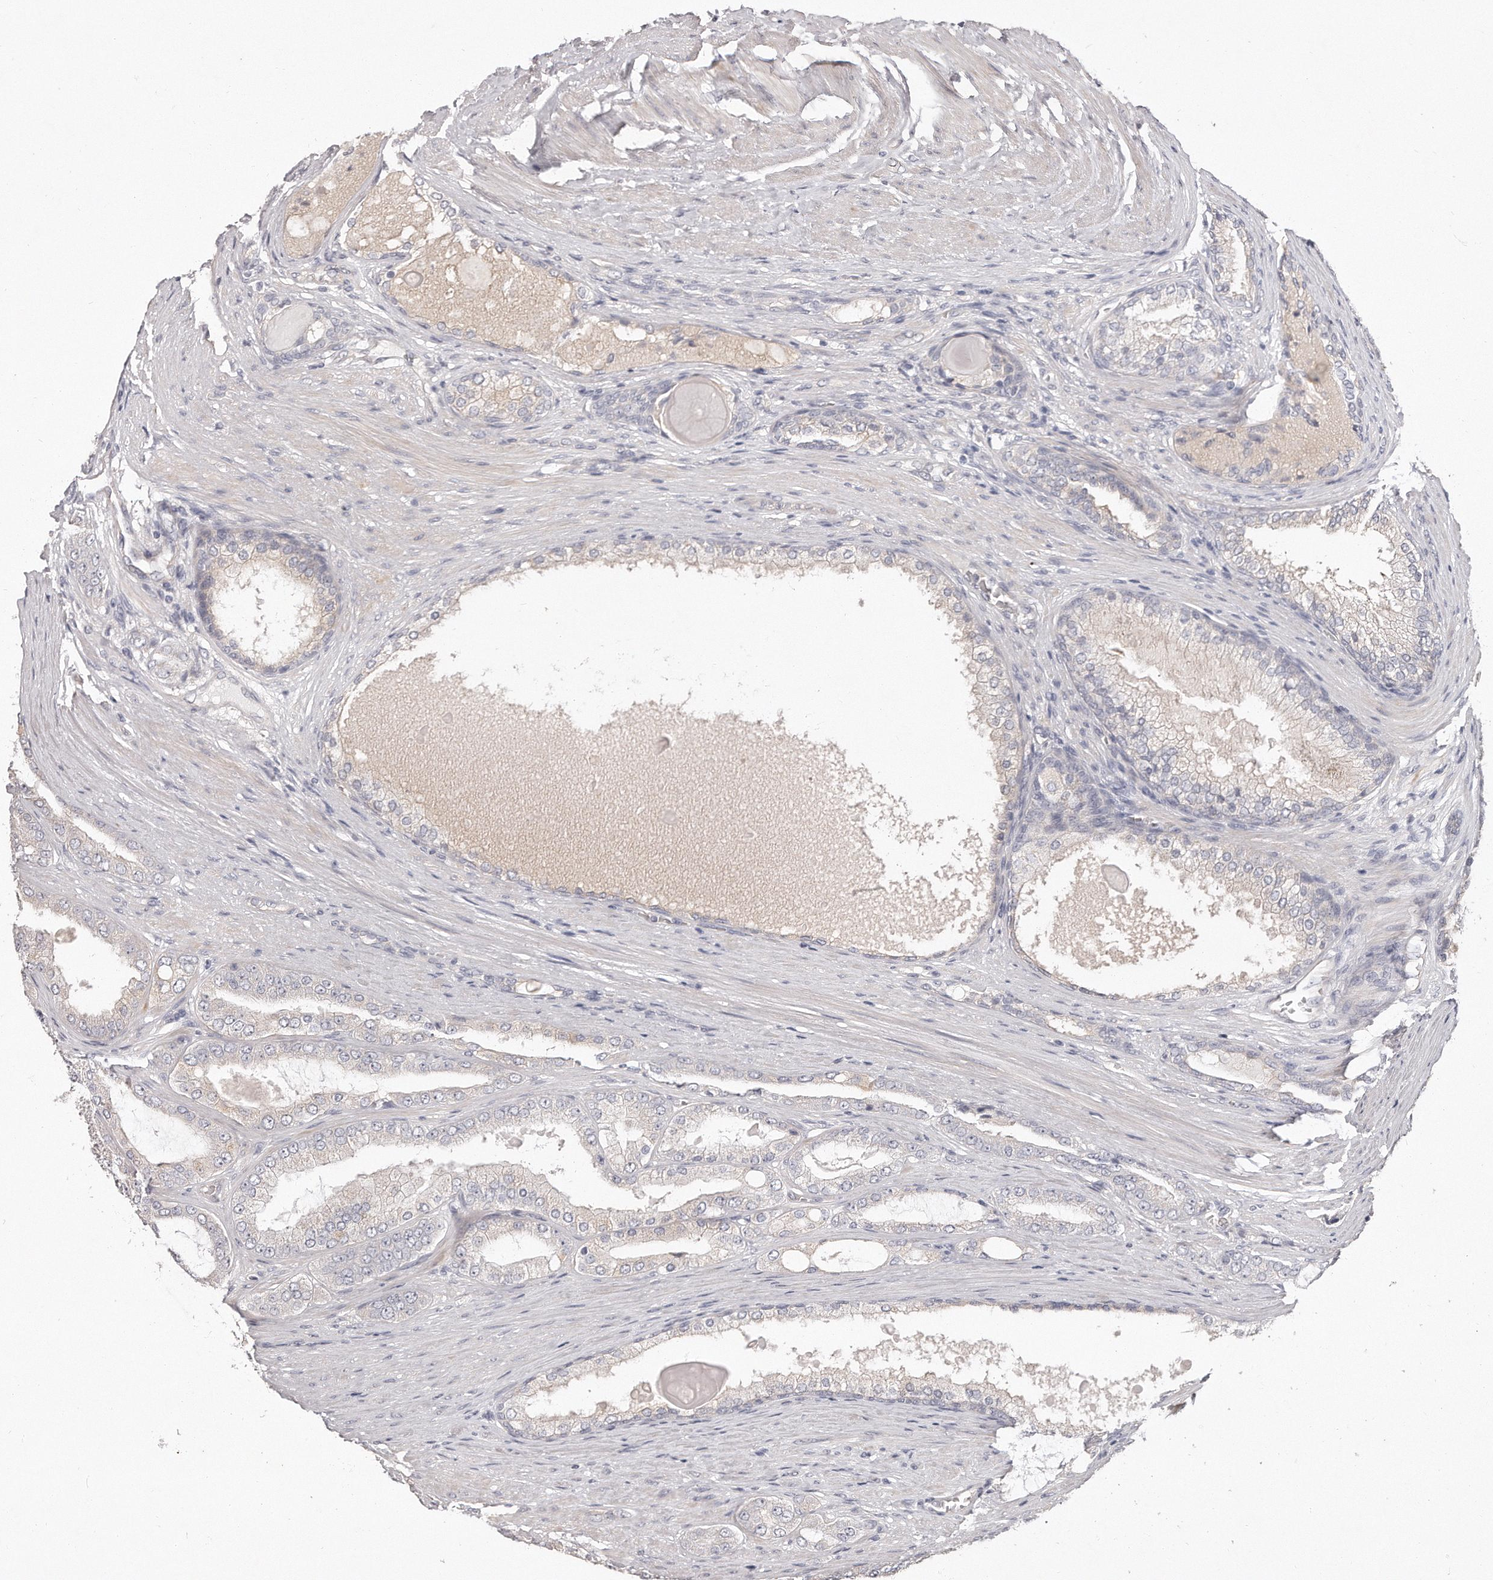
{"staining": {"intensity": "negative", "quantity": "none", "location": "none"}, "tissue": "prostate cancer", "cell_type": "Tumor cells", "image_type": "cancer", "snomed": [{"axis": "morphology", "description": "Adenocarcinoma, High grade"}, {"axis": "topography", "description": "Prostate"}], "caption": "IHC photomicrograph of neoplastic tissue: adenocarcinoma (high-grade) (prostate) stained with DAB exhibits no significant protein staining in tumor cells. (DAB (3,3'-diaminobenzidine) IHC with hematoxylin counter stain).", "gene": "TTLL4", "patient": {"sex": "male", "age": 60}}